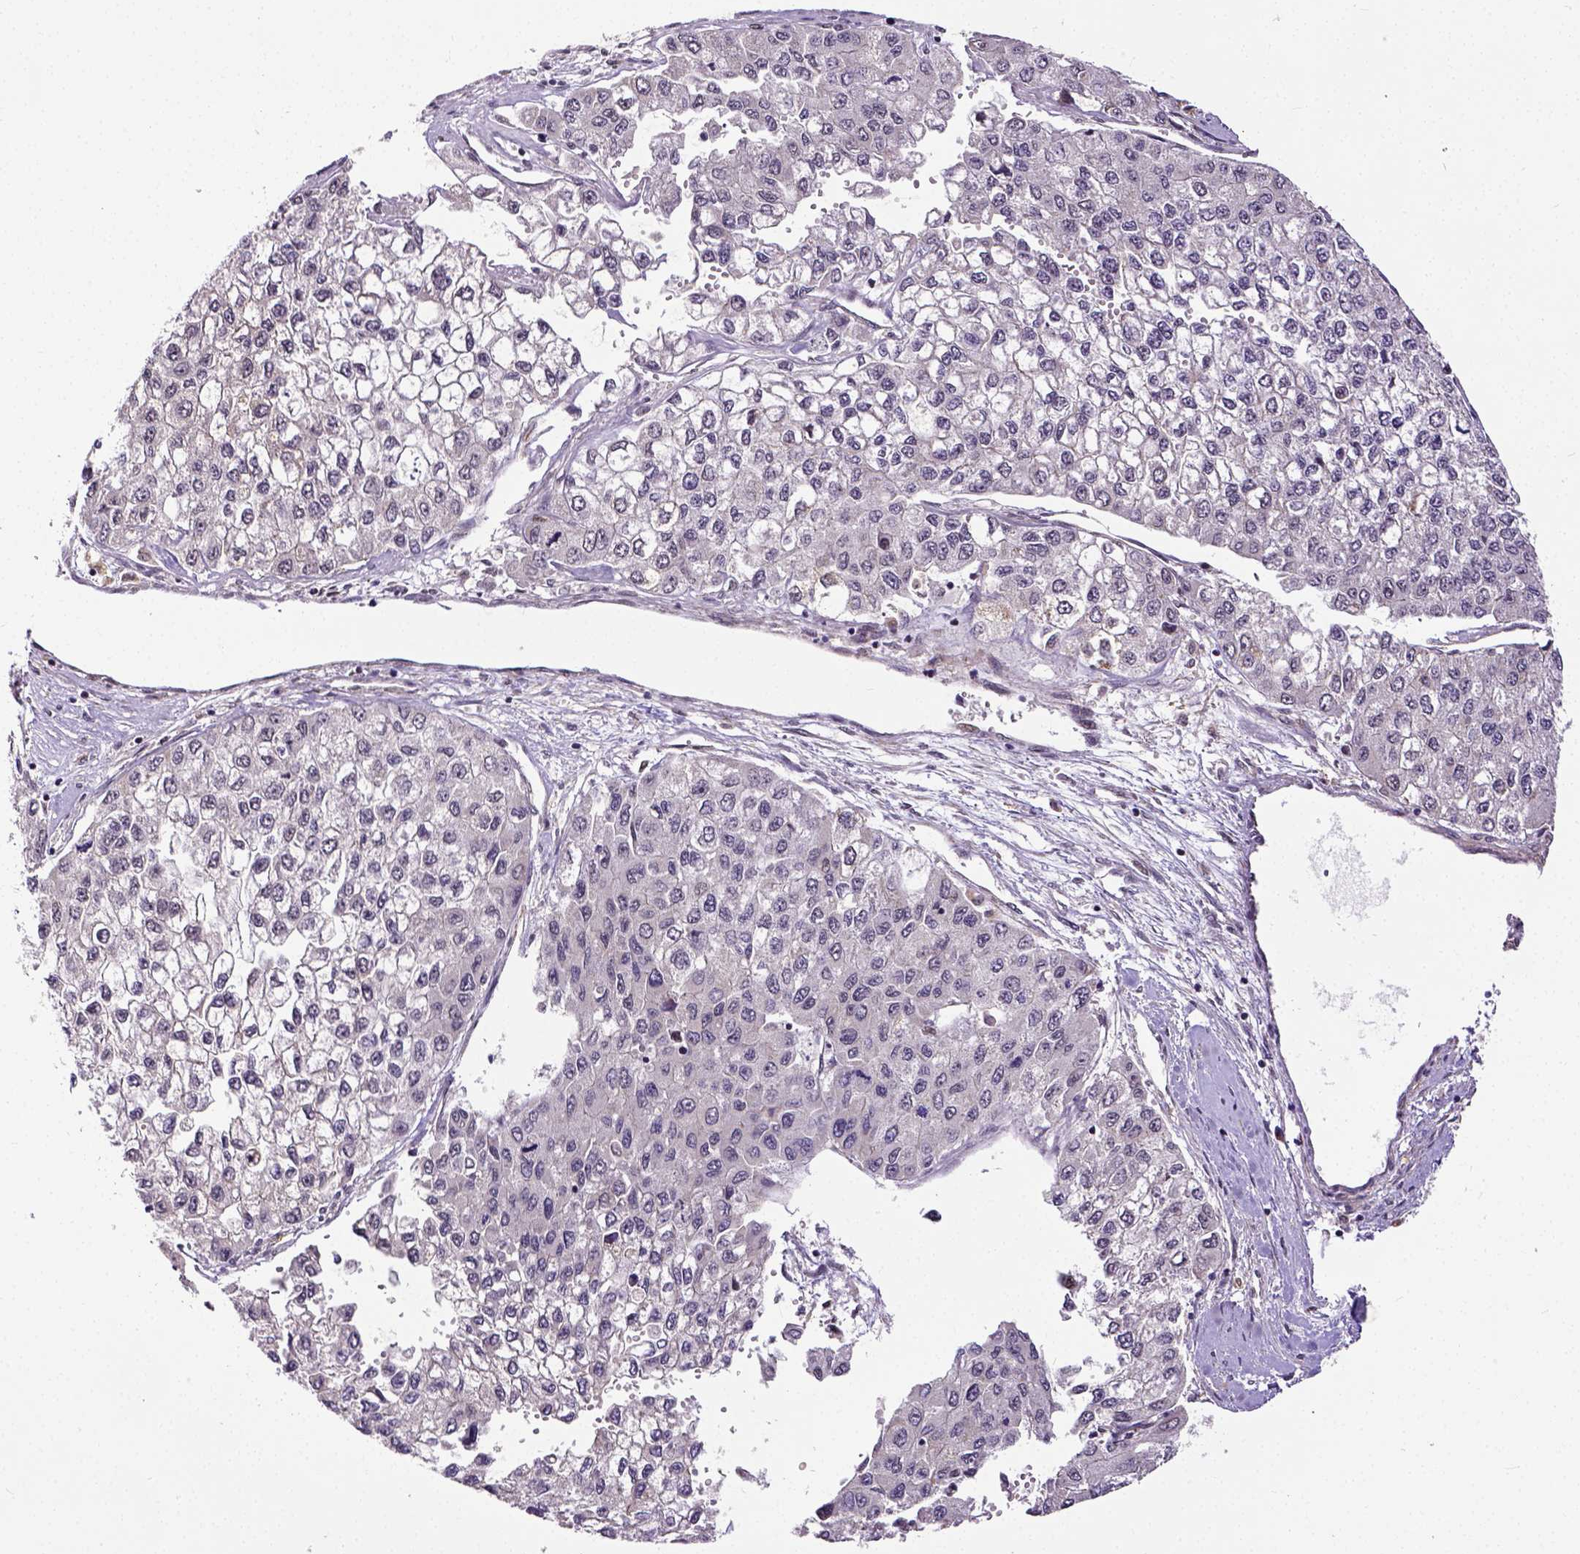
{"staining": {"intensity": "negative", "quantity": "none", "location": "none"}, "tissue": "liver cancer", "cell_type": "Tumor cells", "image_type": "cancer", "snomed": [{"axis": "morphology", "description": "Carcinoma, Hepatocellular, NOS"}, {"axis": "topography", "description": "Liver"}], "caption": "This is a photomicrograph of immunohistochemistry (IHC) staining of hepatocellular carcinoma (liver), which shows no expression in tumor cells.", "gene": "DICER1", "patient": {"sex": "female", "age": 66}}